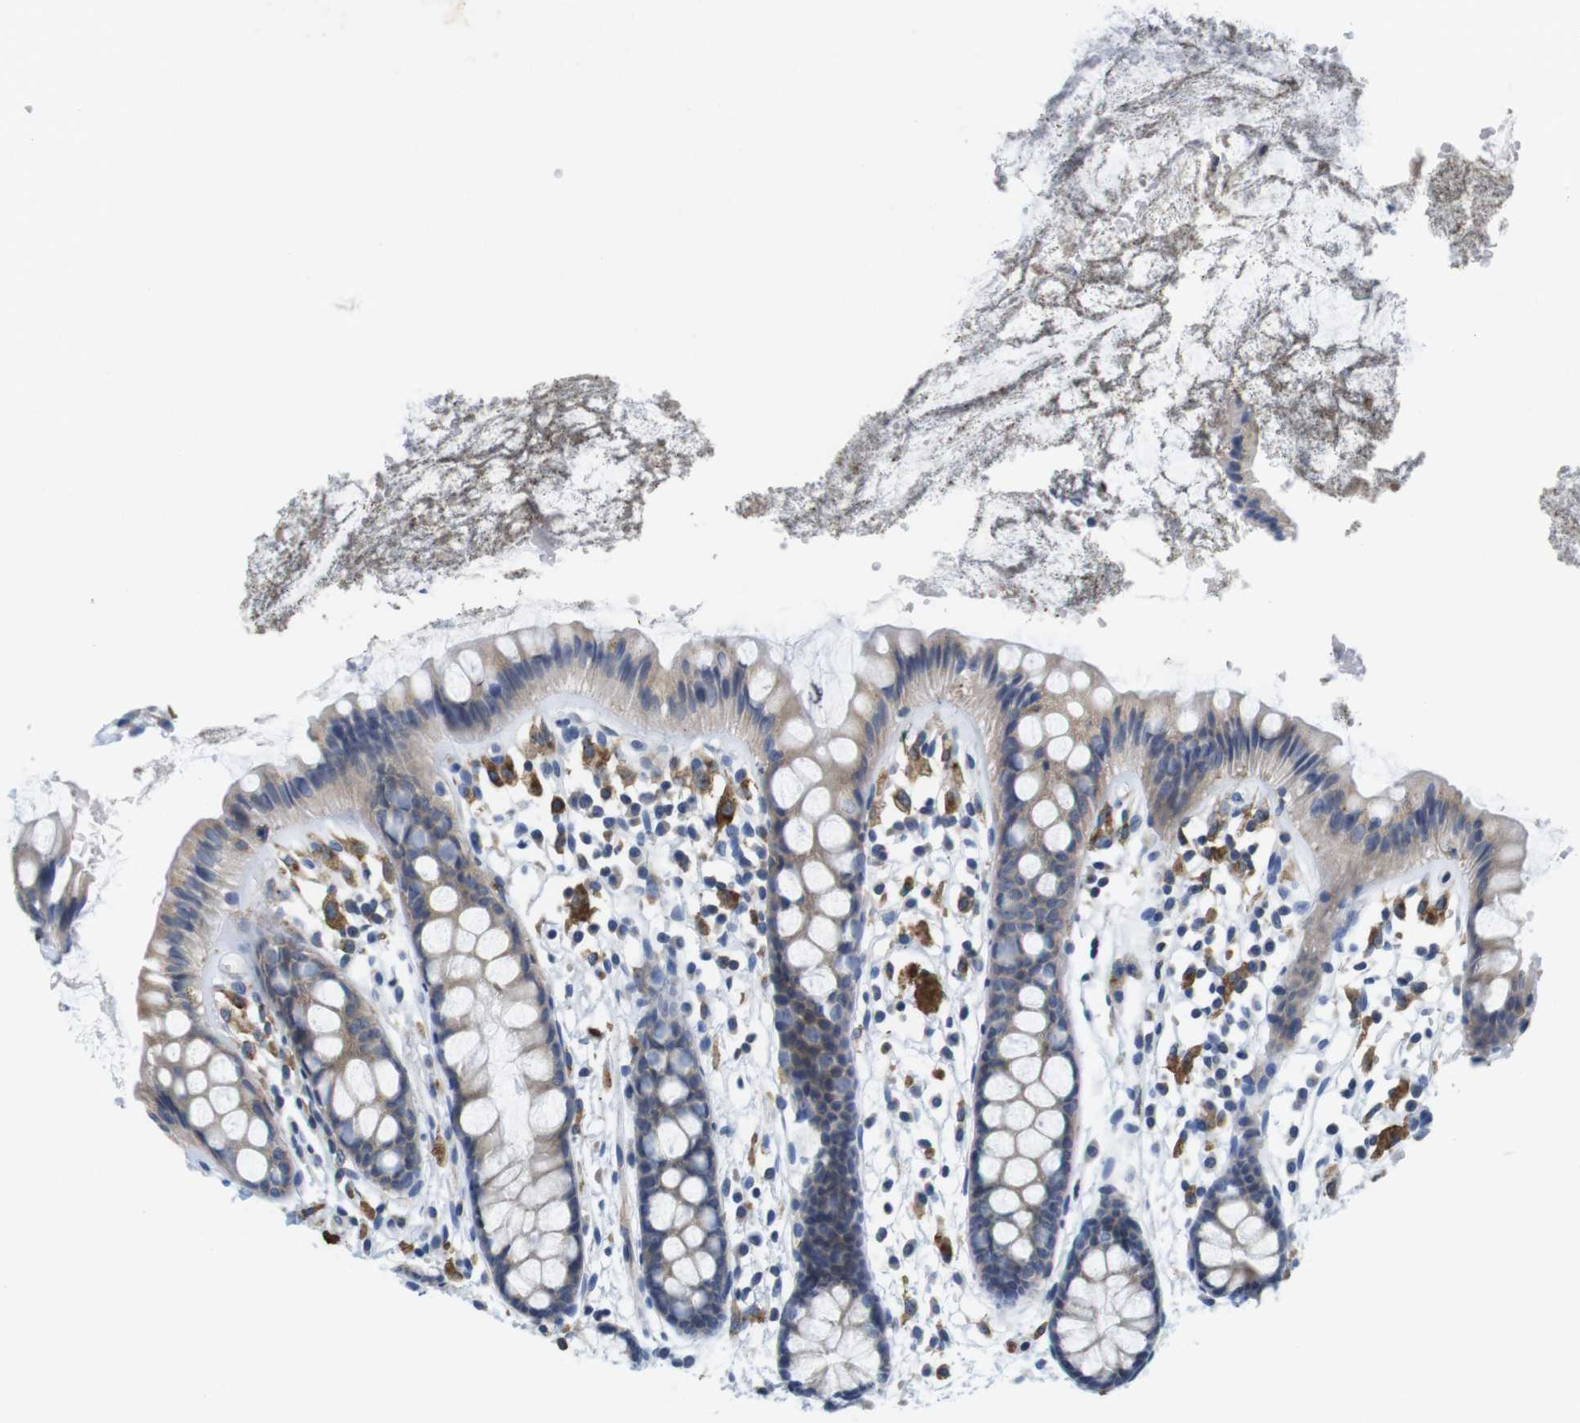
{"staining": {"intensity": "weak", "quantity": ">75%", "location": "cytoplasmic/membranous"}, "tissue": "rectum", "cell_type": "Glandular cells", "image_type": "normal", "snomed": [{"axis": "morphology", "description": "Normal tissue, NOS"}, {"axis": "topography", "description": "Rectum"}], "caption": "Protein staining of normal rectum shows weak cytoplasmic/membranous positivity in about >75% of glandular cells.", "gene": "CNGA2", "patient": {"sex": "female", "age": 66}}